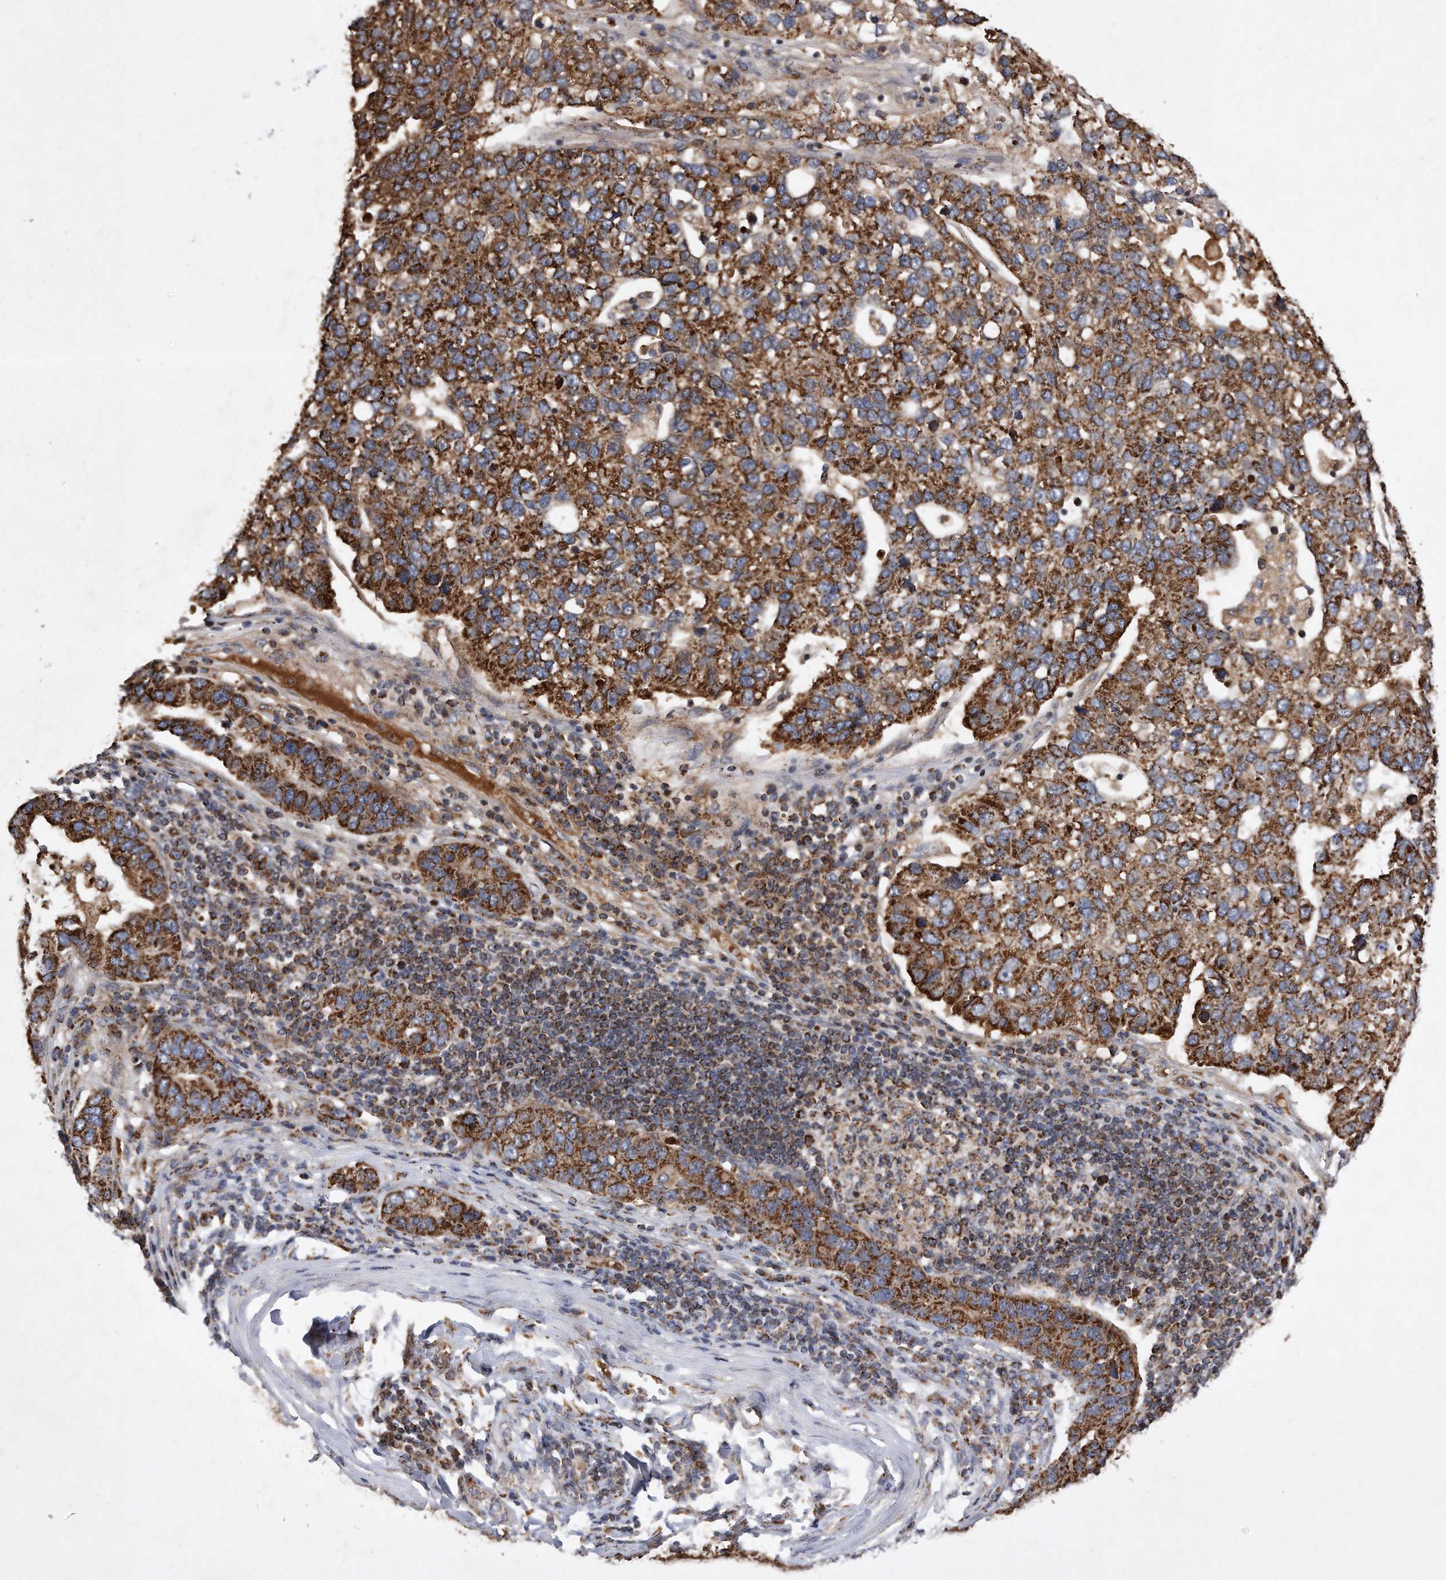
{"staining": {"intensity": "strong", "quantity": ">75%", "location": "cytoplasmic/membranous"}, "tissue": "pancreatic cancer", "cell_type": "Tumor cells", "image_type": "cancer", "snomed": [{"axis": "morphology", "description": "Adenocarcinoma, NOS"}, {"axis": "topography", "description": "Pancreas"}], "caption": "Protein analysis of pancreatic cancer tissue displays strong cytoplasmic/membranous staining in about >75% of tumor cells. The staining is performed using DAB brown chromogen to label protein expression. The nuclei are counter-stained blue using hematoxylin.", "gene": "PPP5C", "patient": {"sex": "female", "age": 61}}